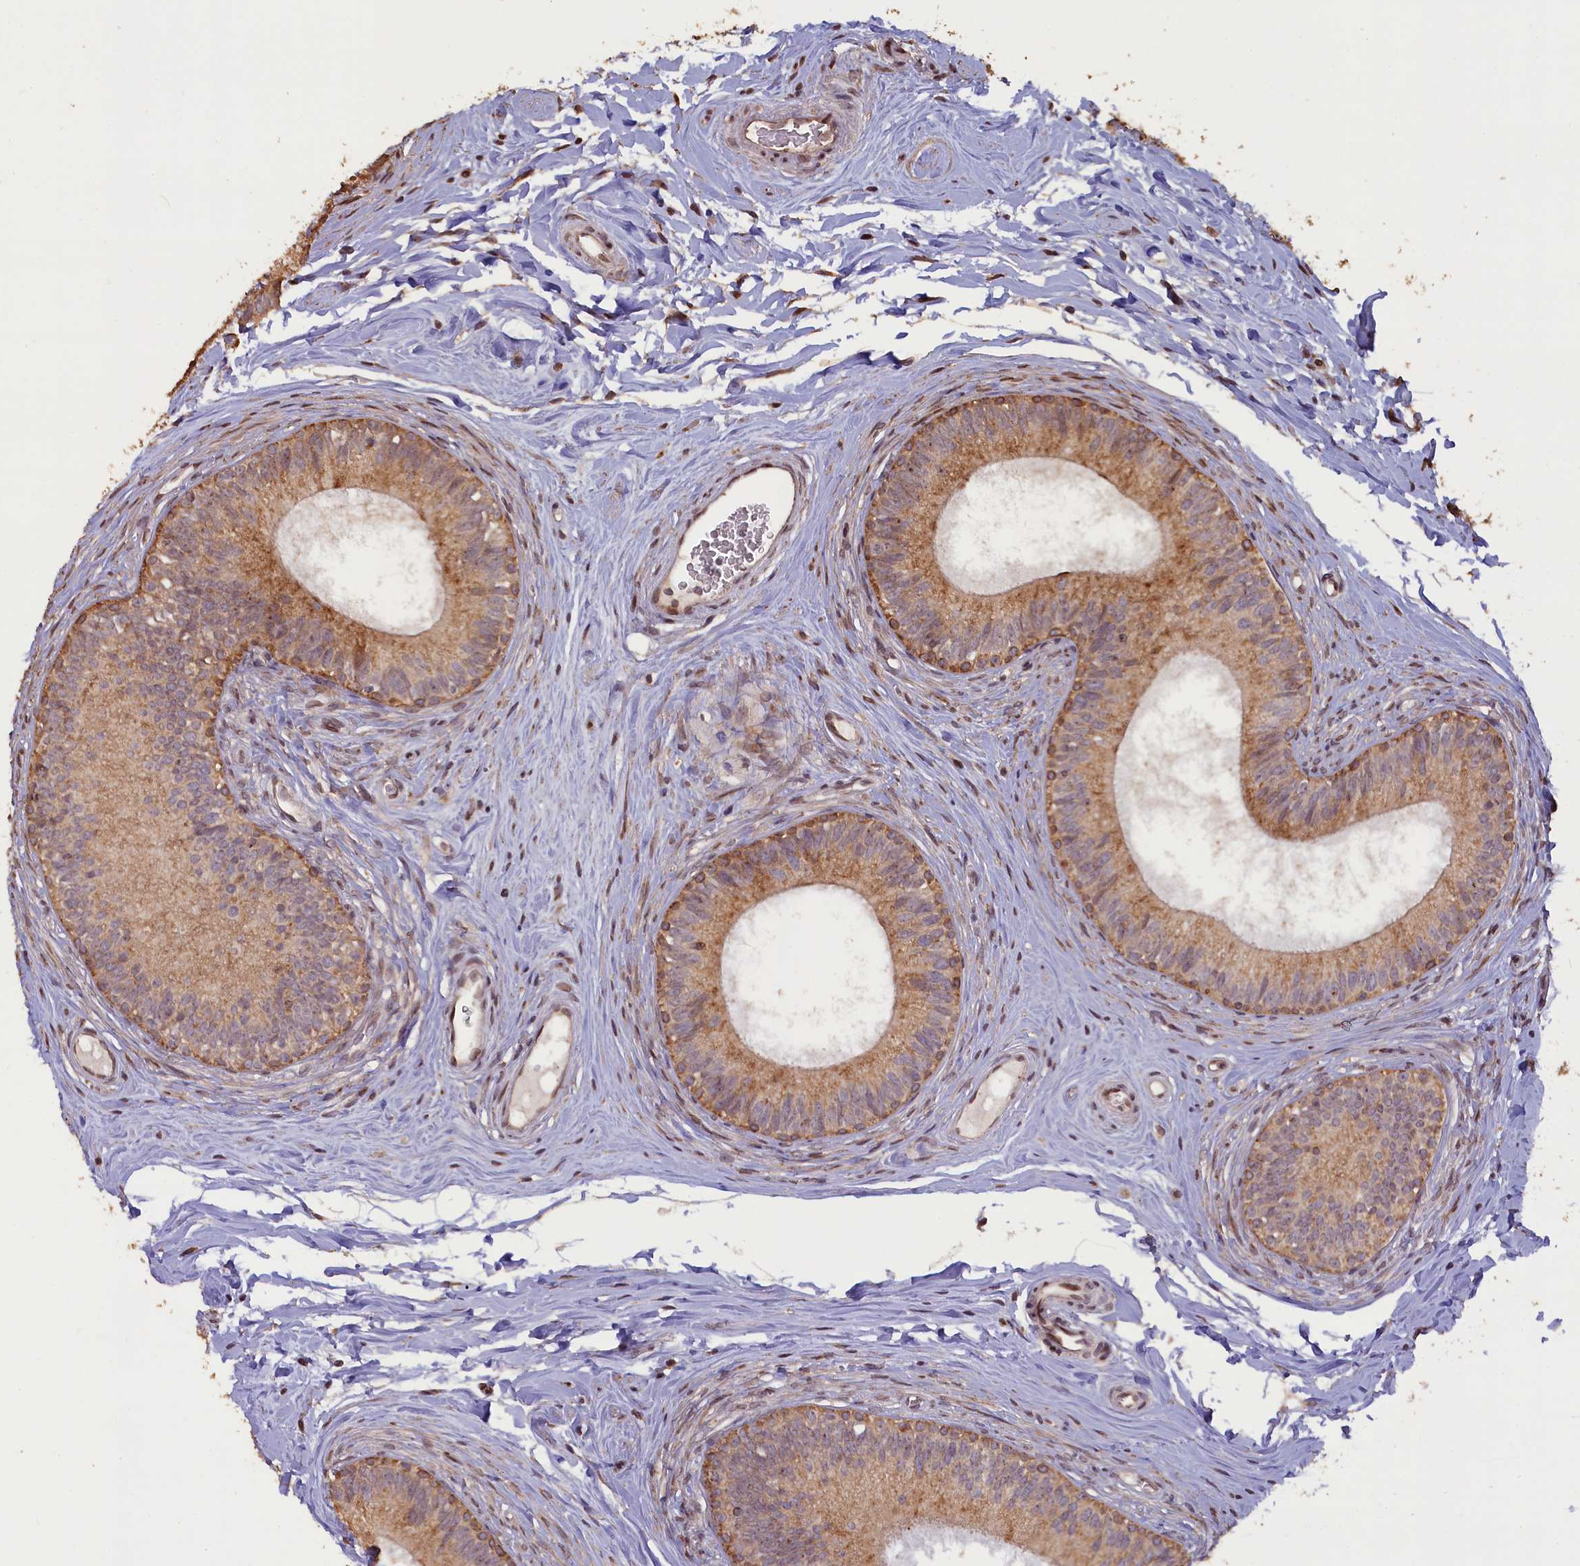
{"staining": {"intensity": "moderate", "quantity": ">75%", "location": "cytoplasmic/membranous"}, "tissue": "epididymis", "cell_type": "Glandular cells", "image_type": "normal", "snomed": [{"axis": "morphology", "description": "Normal tissue, NOS"}, {"axis": "topography", "description": "Epididymis"}], "caption": "Protein staining of benign epididymis reveals moderate cytoplasmic/membranous positivity in approximately >75% of glandular cells. Nuclei are stained in blue.", "gene": "SLC38A7", "patient": {"sex": "male", "age": 33}}